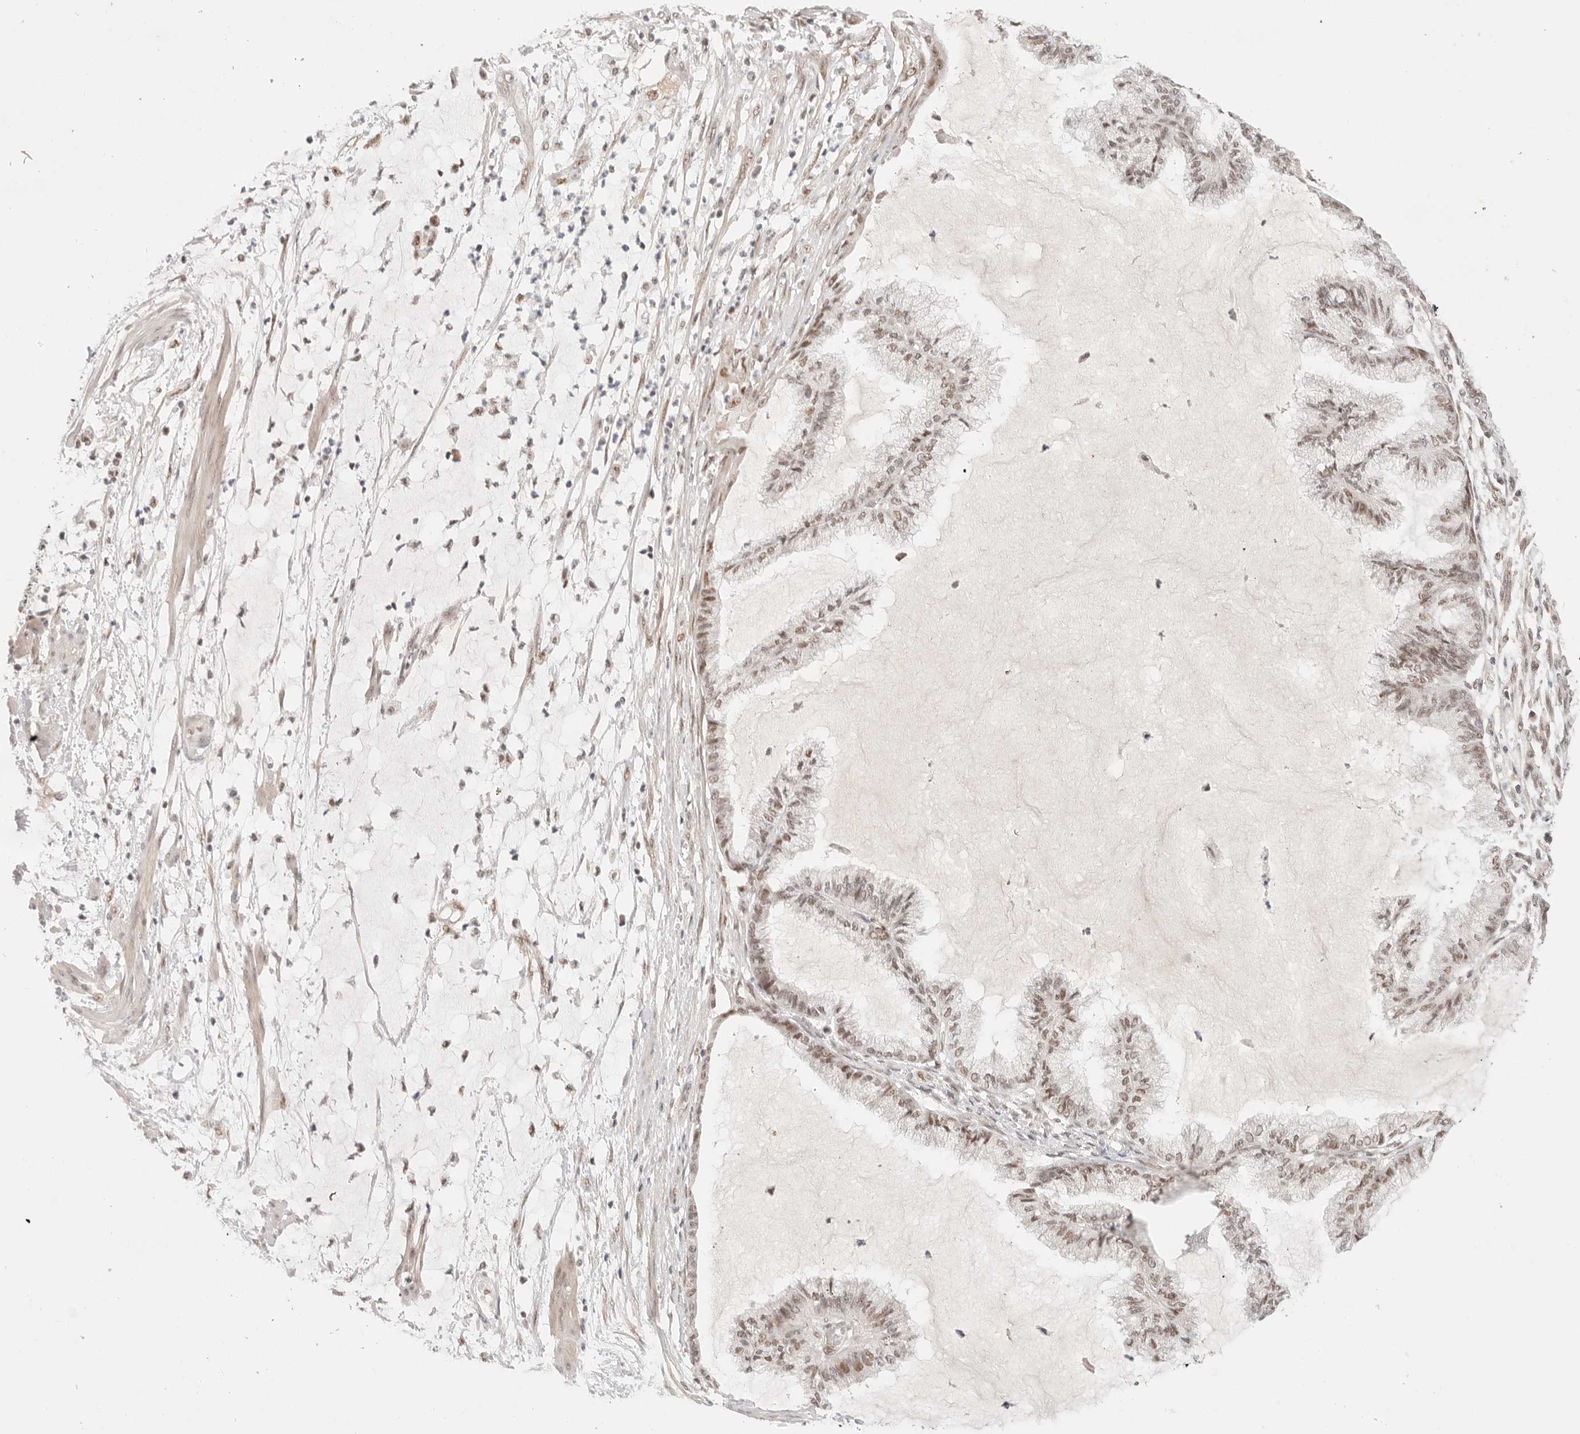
{"staining": {"intensity": "moderate", "quantity": ">75%", "location": "nuclear"}, "tissue": "endometrial cancer", "cell_type": "Tumor cells", "image_type": "cancer", "snomed": [{"axis": "morphology", "description": "Adenocarcinoma, NOS"}, {"axis": "topography", "description": "Endometrium"}], "caption": "Protein expression analysis of adenocarcinoma (endometrial) shows moderate nuclear expression in approximately >75% of tumor cells.", "gene": "GTF2E2", "patient": {"sex": "female", "age": 86}}